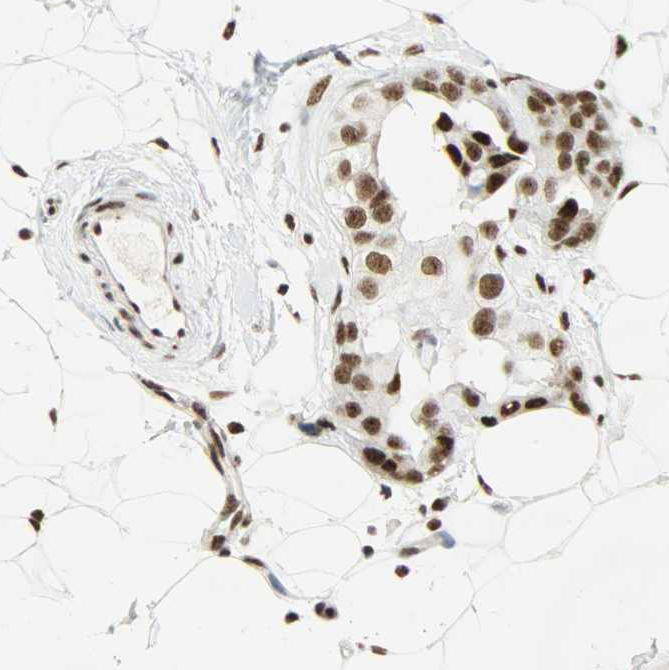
{"staining": {"intensity": "strong", "quantity": ">75%", "location": "nuclear"}, "tissue": "breast cancer", "cell_type": "Tumor cells", "image_type": "cancer", "snomed": [{"axis": "morphology", "description": "Duct carcinoma"}, {"axis": "topography", "description": "Breast"}], "caption": "Protein analysis of breast invasive ductal carcinoma tissue shows strong nuclear staining in approximately >75% of tumor cells.", "gene": "SNRPA", "patient": {"sex": "female", "age": 40}}